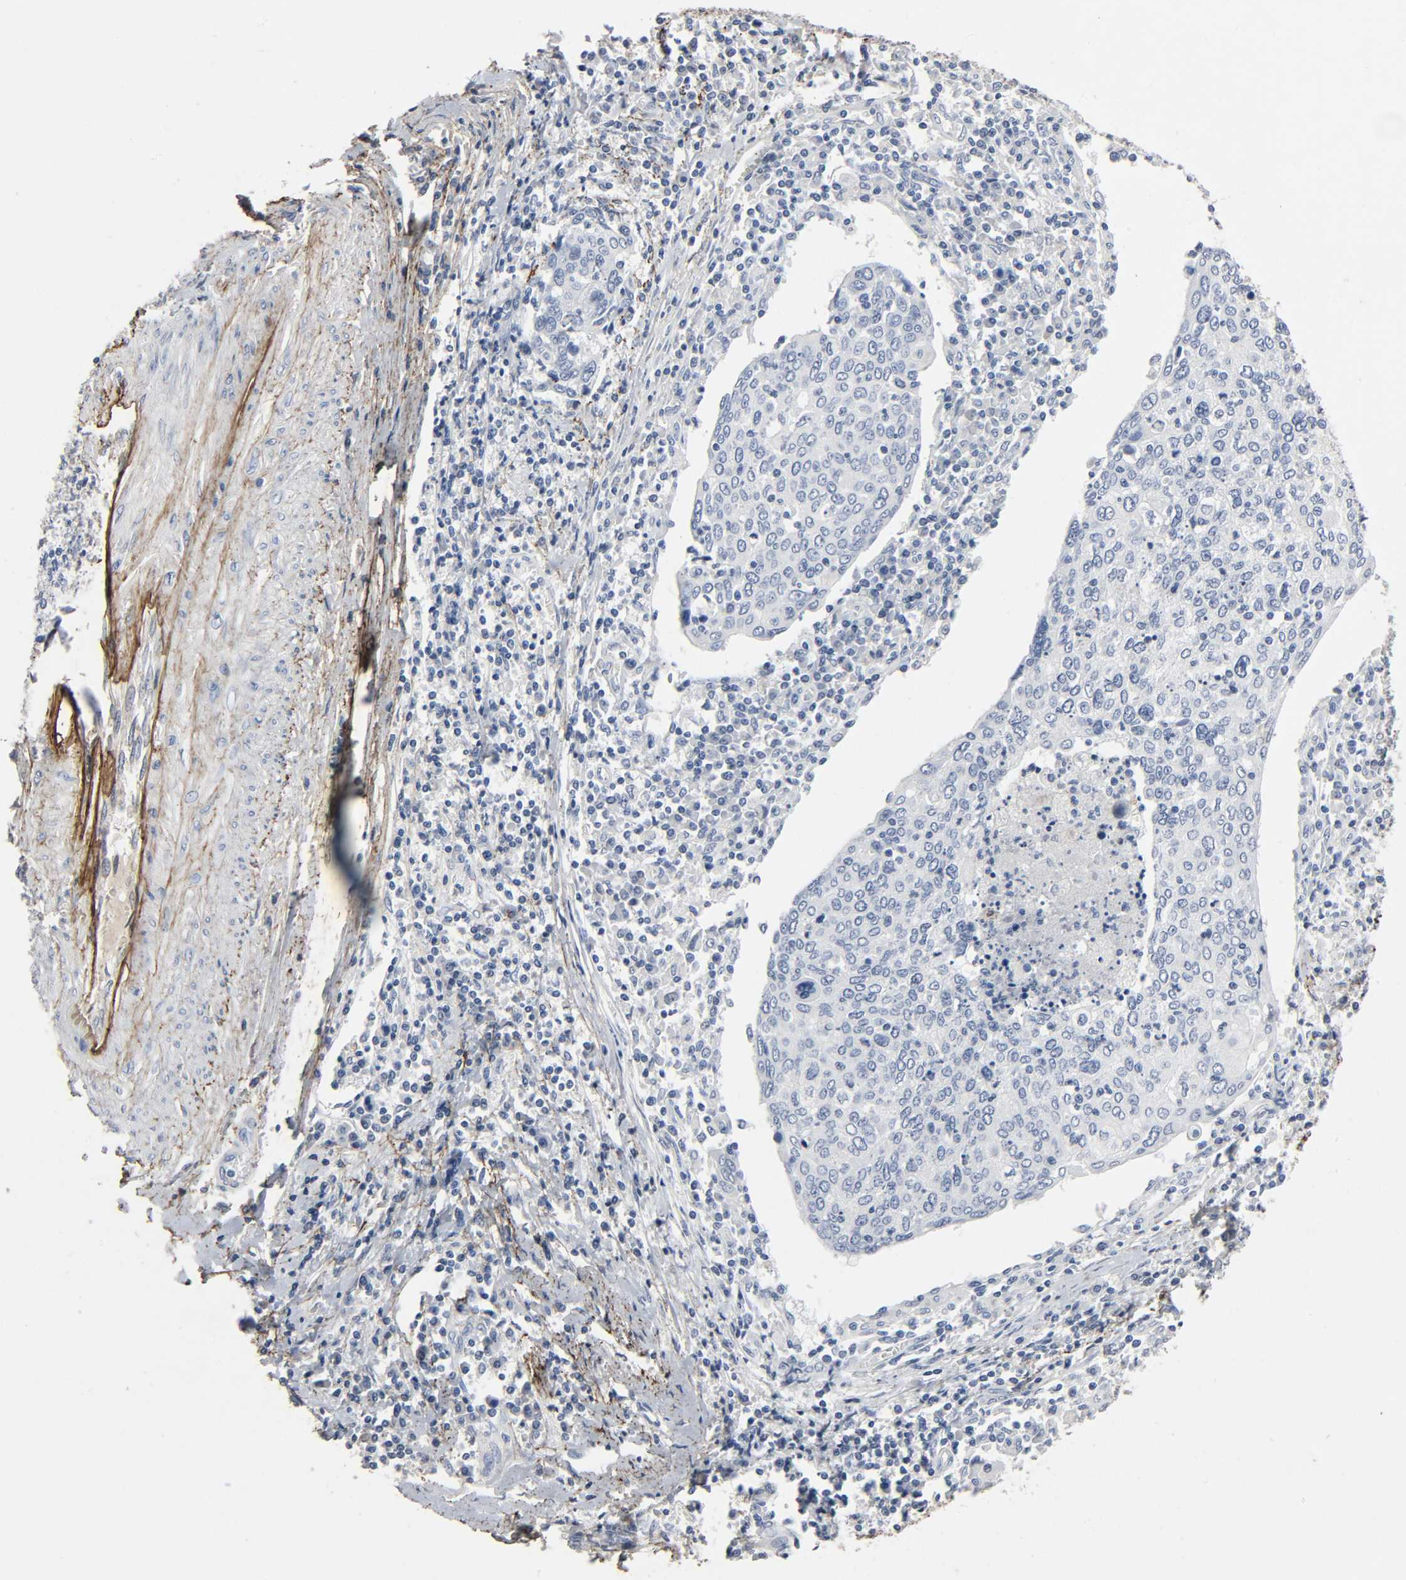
{"staining": {"intensity": "negative", "quantity": "none", "location": "none"}, "tissue": "cervical cancer", "cell_type": "Tumor cells", "image_type": "cancer", "snomed": [{"axis": "morphology", "description": "Squamous cell carcinoma, NOS"}, {"axis": "topography", "description": "Cervix"}], "caption": "This is an IHC image of human cervical squamous cell carcinoma. There is no staining in tumor cells.", "gene": "FBLN5", "patient": {"sex": "female", "age": 40}}